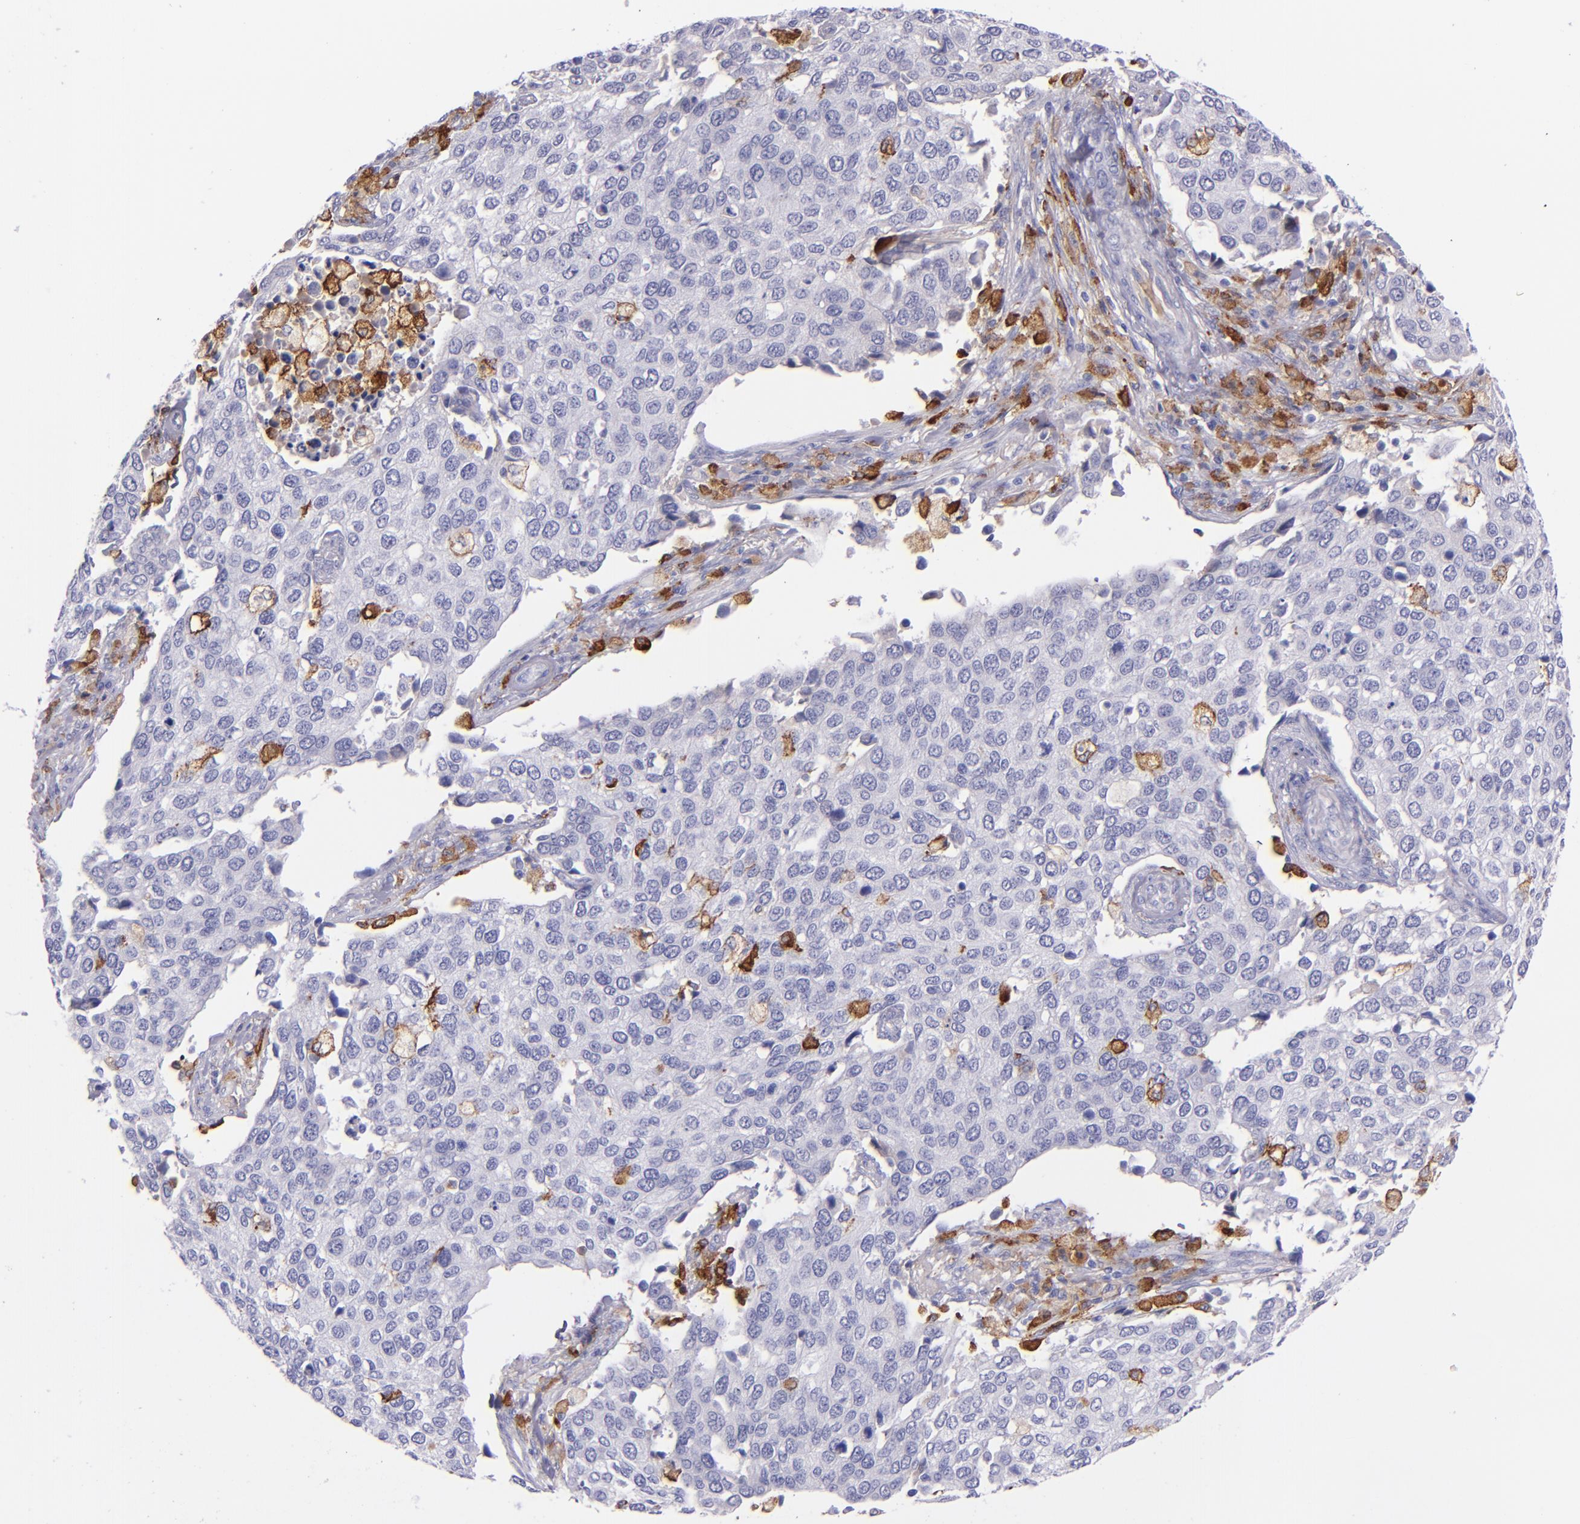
{"staining": {"intensity": "negative", "quantity": "none", "location": "none"}, "tissue": "cervical cancer", "cell_type": "Tumor cells", "image_type": "cancer", "snomed": [{"axis": "morphology", "description": "Squamous cell carcinoma, NOS"}, {"axis": "topography", "description": "Cervix"}], "caption": "This micrograph is of cervical squamous cell carcinoma stained with immunohistochemistry to label a protein in brown with the nuclei are counter-stained blue. There is no positivity in tumor cells.", "gene": "CD163", "patient": {"sex": "female", "age": 54}}